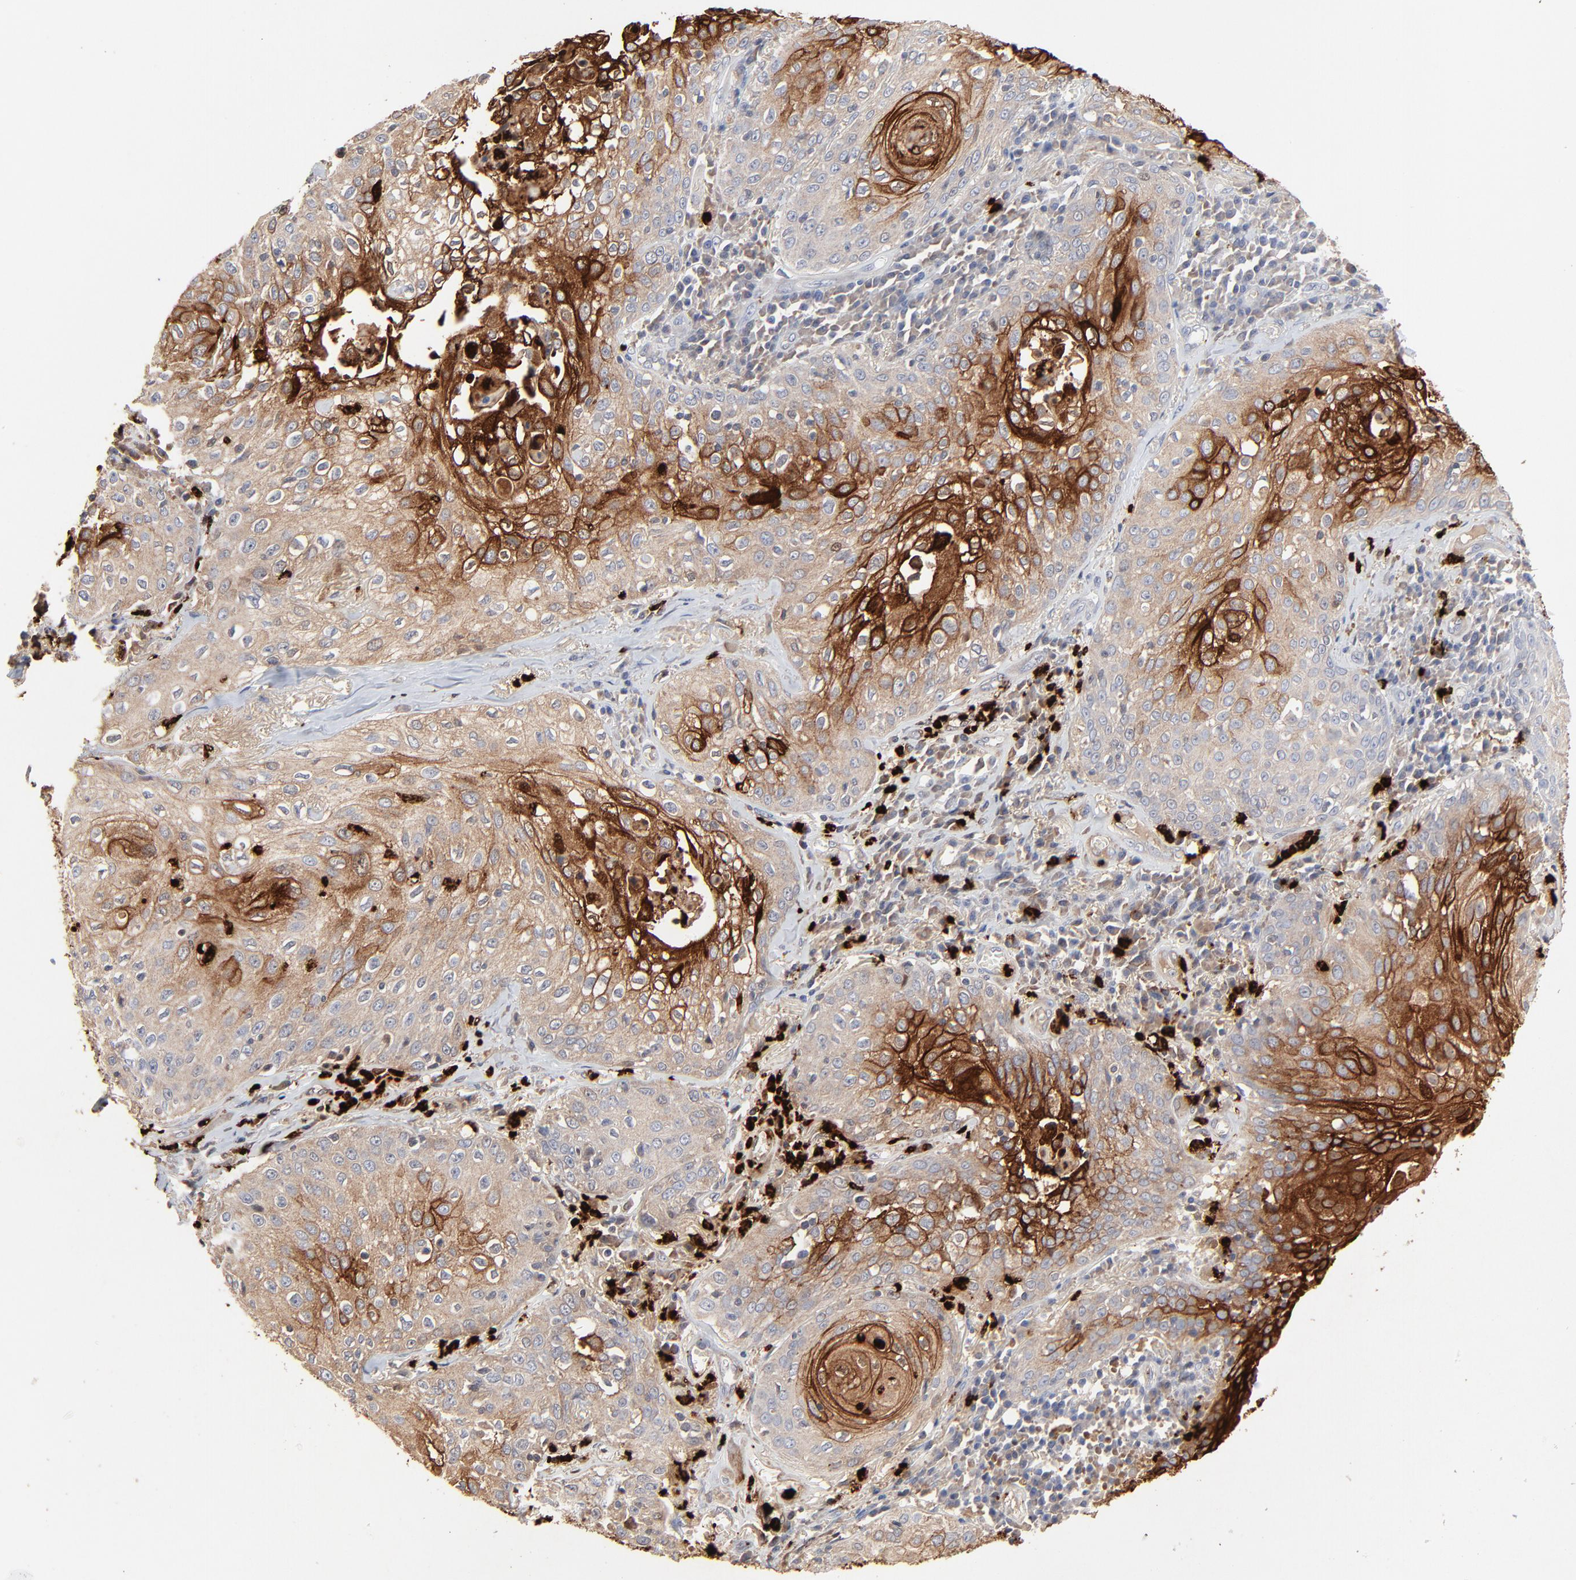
{"staining": {"intensity": "strong", "quantity": "<25%", "location": "cytoplasmic/membranous"}, "tissue": "skin cancer", "cell_type": "Tumor cells", "image_type": "cancer", "snomed": [{"axis": "morphology", "description": "Squamous cell carcinoma, NOS"}, {"axis": "topography", "description": "Skin"}], "caption": "Strong cytoplasmic/membranous staining is present in about <25% of tumor cells in skin cancer.", "gene": "LCN2", "patient": {"sex": "male", "age": 65}}